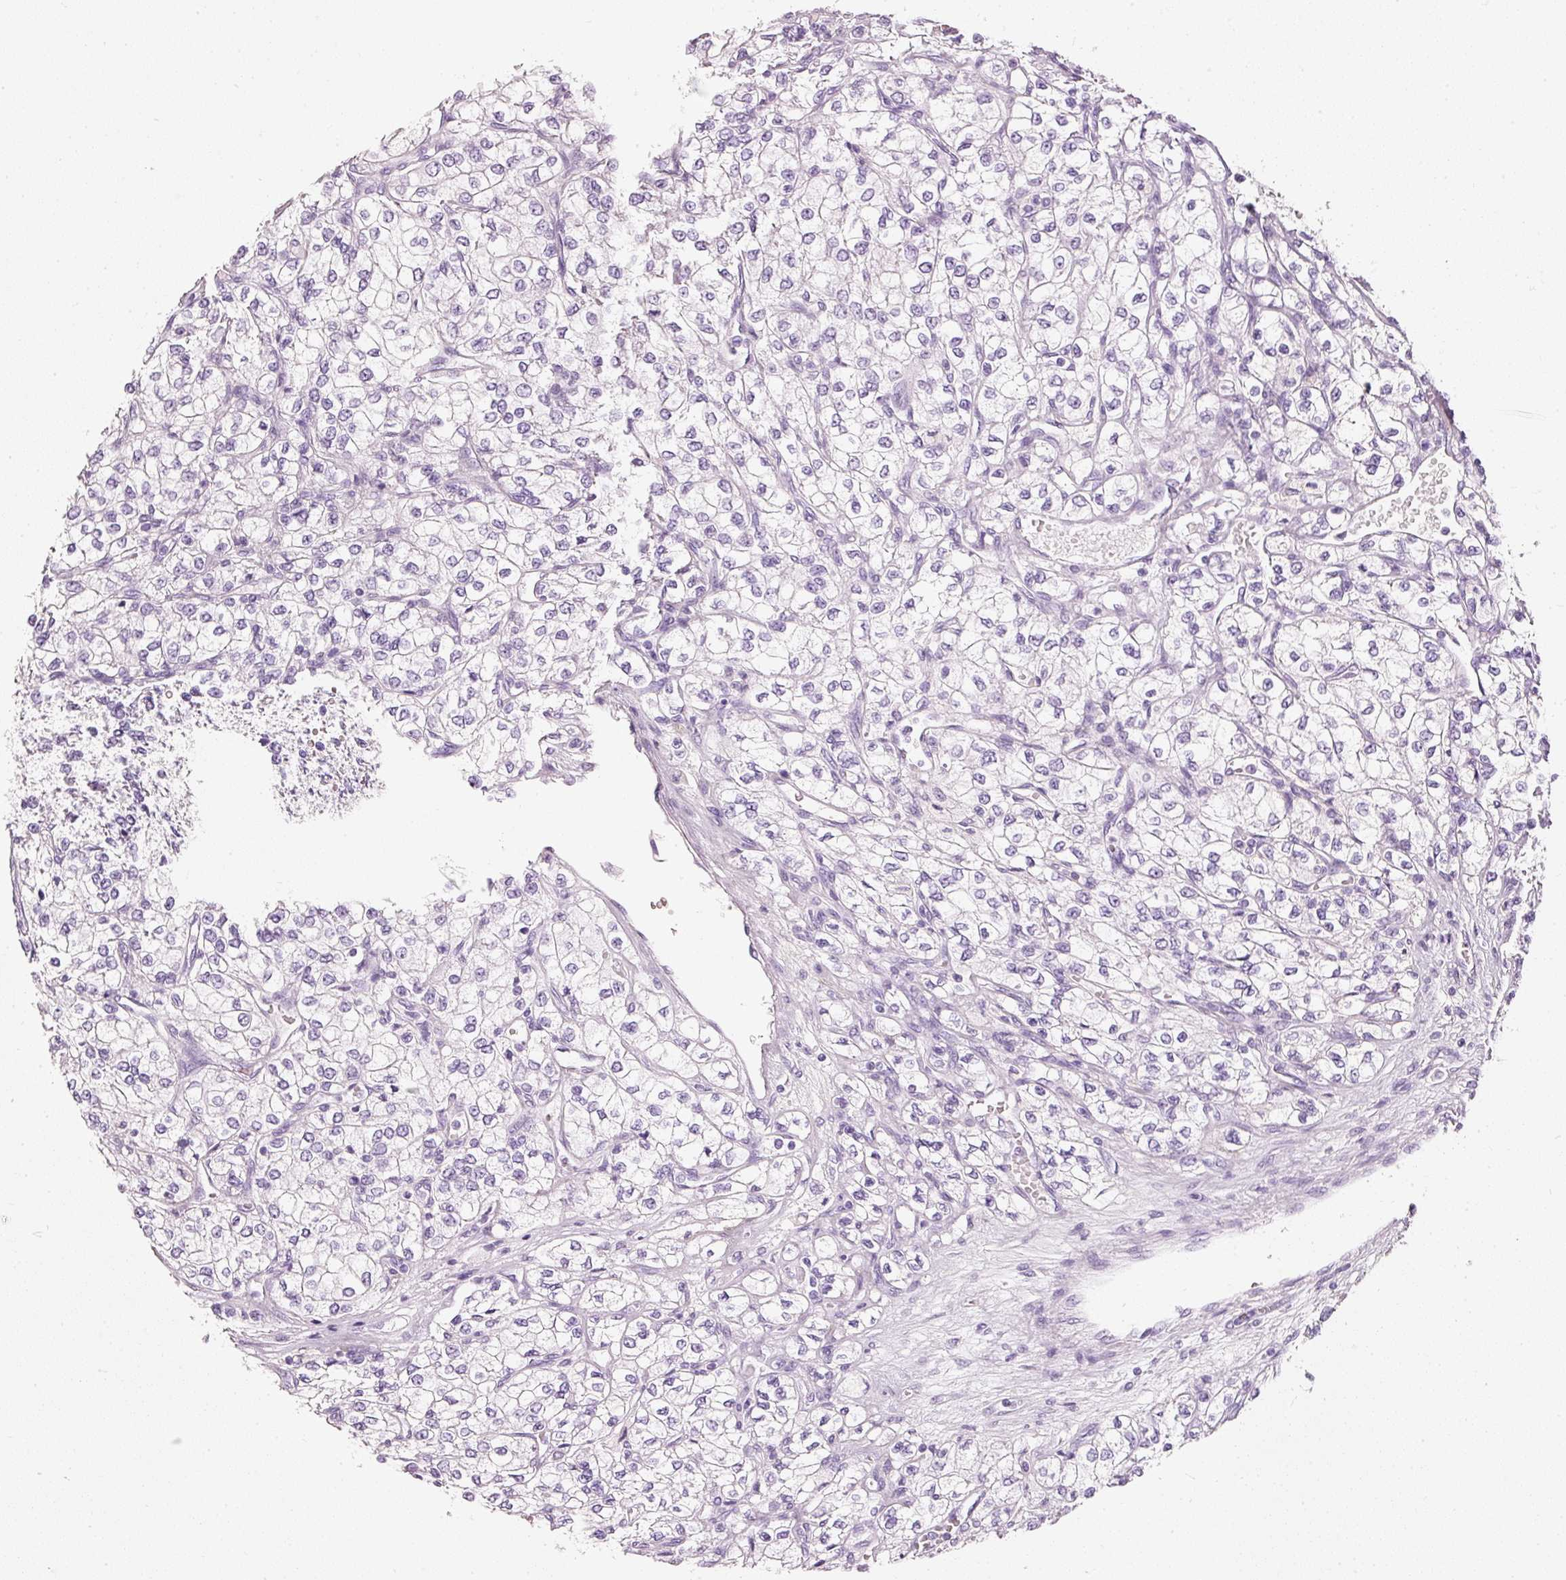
{"staining": {"intensity": "negative", "quantity": "none", "location": "none"}, "tissue": "renal cancer", "cell_type": "Tumor cells", "image_type": "cancer", "snomed": [{"axis": "morphology", "description": "Adenocarcinoma, NOS"}, {"axis": "topography", "description": "Kidney"}], "caption": "There is no significant positivity in tumor cells of adenocarcinoma (renal).", "gene": "PDXDC1", "patient": {"sex": "male", "age": 80}}